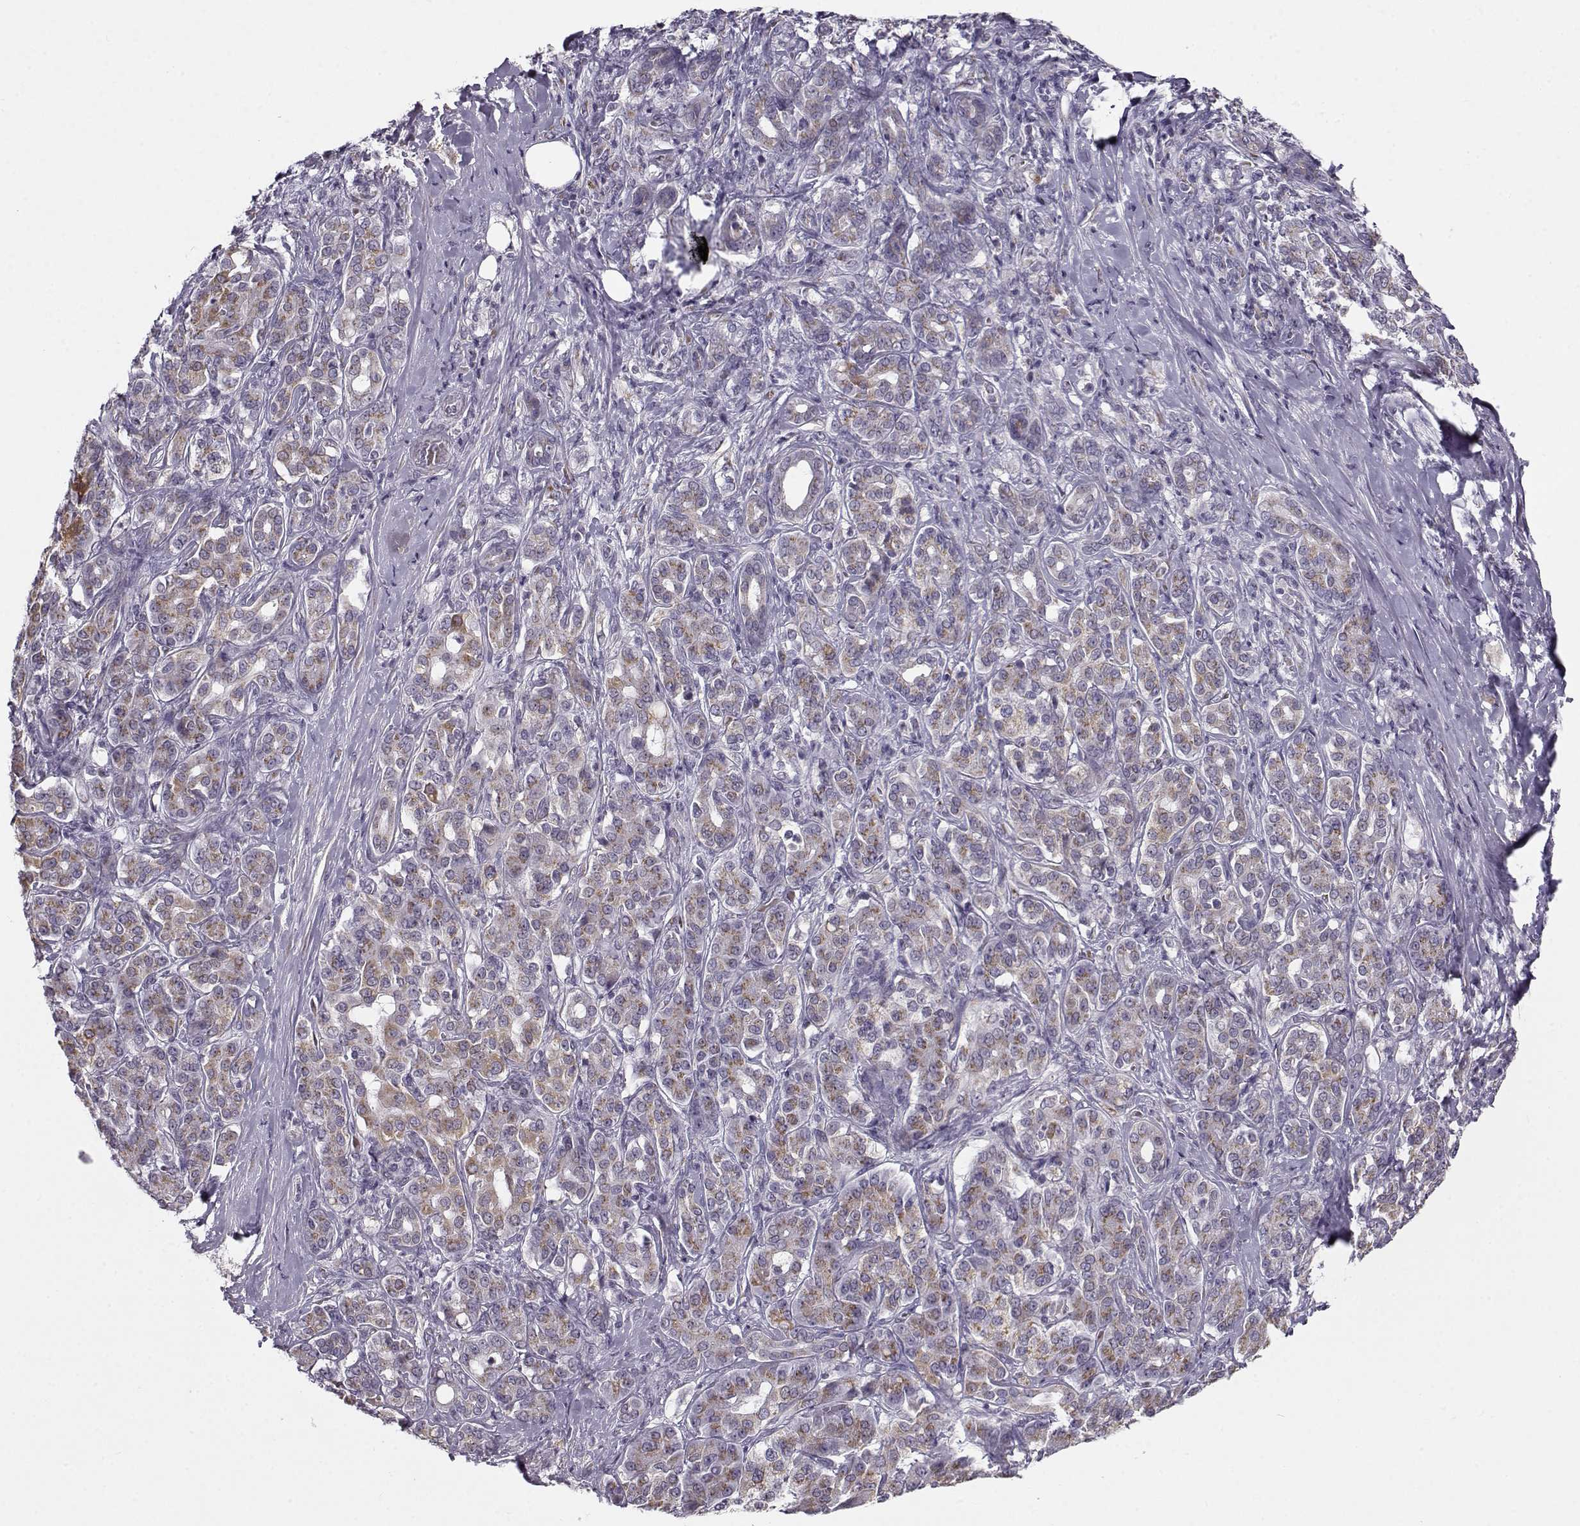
{"staining": {"intensity": "weak", "quantity": ">75%", "location": "cytoplasmic/membranous"}, "tissue": "pancreatic cancer", "cell_type": "Tumor cells", "image_type": "cancer", "snomed": [{"axis": "morphology", "description": "Normal tissue, NOS"}, {"axis": "morphology", "description": "Inflammation, NOS"}, {"axis": "morphology", "description": "Adenocarcinoma, NOS"}, {"axis": "topography", "description": "Pancreas"}], "caption": "Tumor cells show low levels of weak cytoplasmic/membranous expression in approximately >75% of cells in pancreatic adenocarcinoma.", "gene": "SLC4A5", "patient": {"sex": "male", "age": 57}}